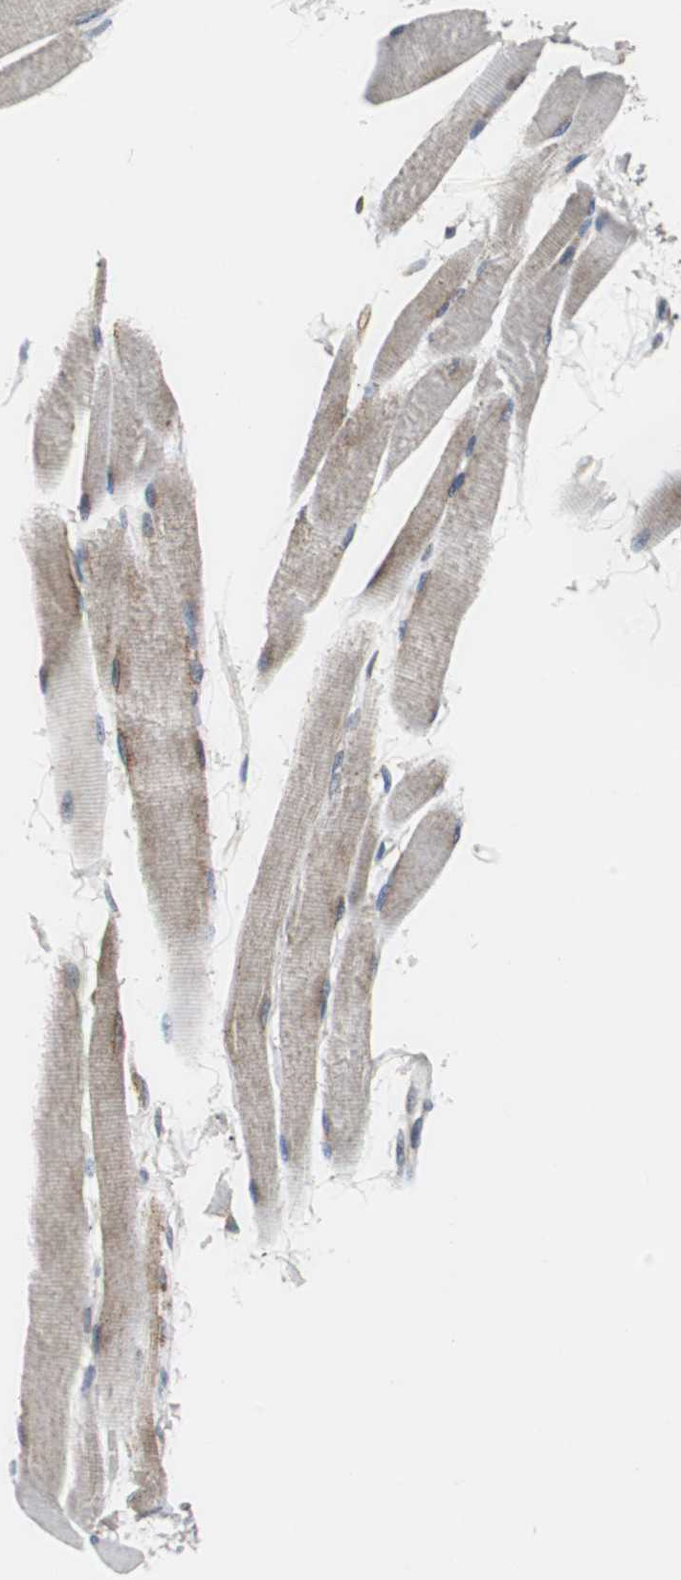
{"staining": {"intensity": "moderate", "quantity": ">75%", "location": "cytoplasmic/membranous"}, "tissue": "skeletal muscle", "cell_type": "Myocytes", "image_type": "normal", "snomed": [{"axis": "morphology", "description": "Normal tissue, NOS"}, {"axis": "topography", "description": "Skeletal muscle"}, {"axis": "topography", "description": "Peripheral nerve tissue"}], "caption": "Normal skeletal muscle exhibits moderate cytoplasmic/membranous expression in approximately >75% of myocytes, visualized by immunohistochemistry. (DAB (3,3'-diaminobenzidine) = brown stain, brightfield microscopy at high magnification).", "gene": "ISCU", "patient": {"sex": "female", "age": 84}}